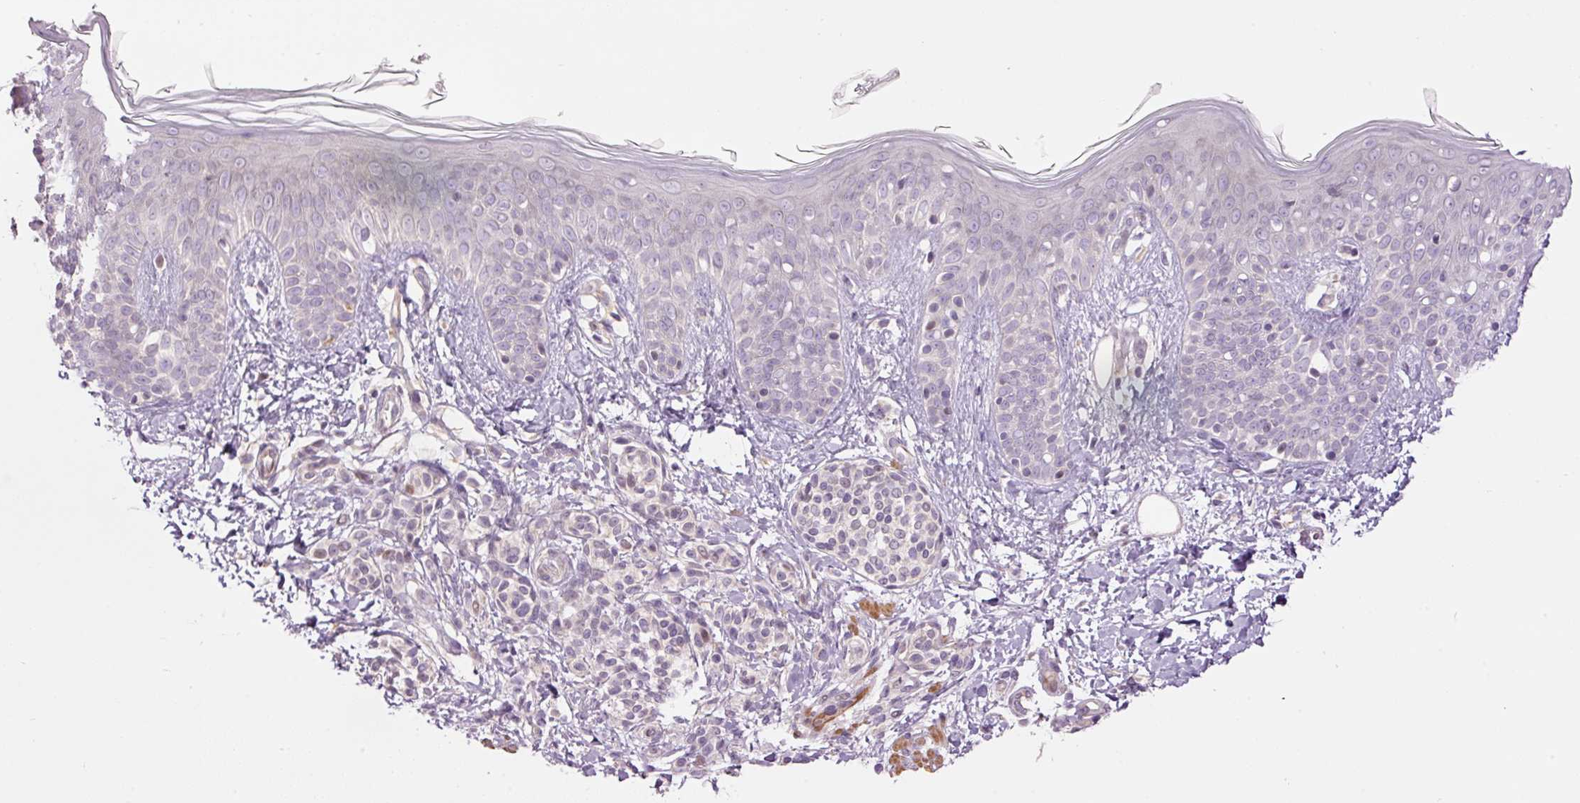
{"staining": {"intensity": "negative", "quantity": "none", "location": "none"}, "tissue": "skin", "cell_type": "Fibroblasts", "image_type": "normal", "snomed": [{"axis": "morphology", "description": "Normal tissue, NOS"}, {"axis": "topography", "description": "Skin"}], "caption": "High magnification brightfield microscopy of unremarkable skin stained with DAB (3,3'-diaminobenzidine) (brown) and counterstained with hematoxylin (blue): fibroblasts show no significant staining.", "gene": "SLC29A3", "patient": {"sex": "male", "age": 16}}